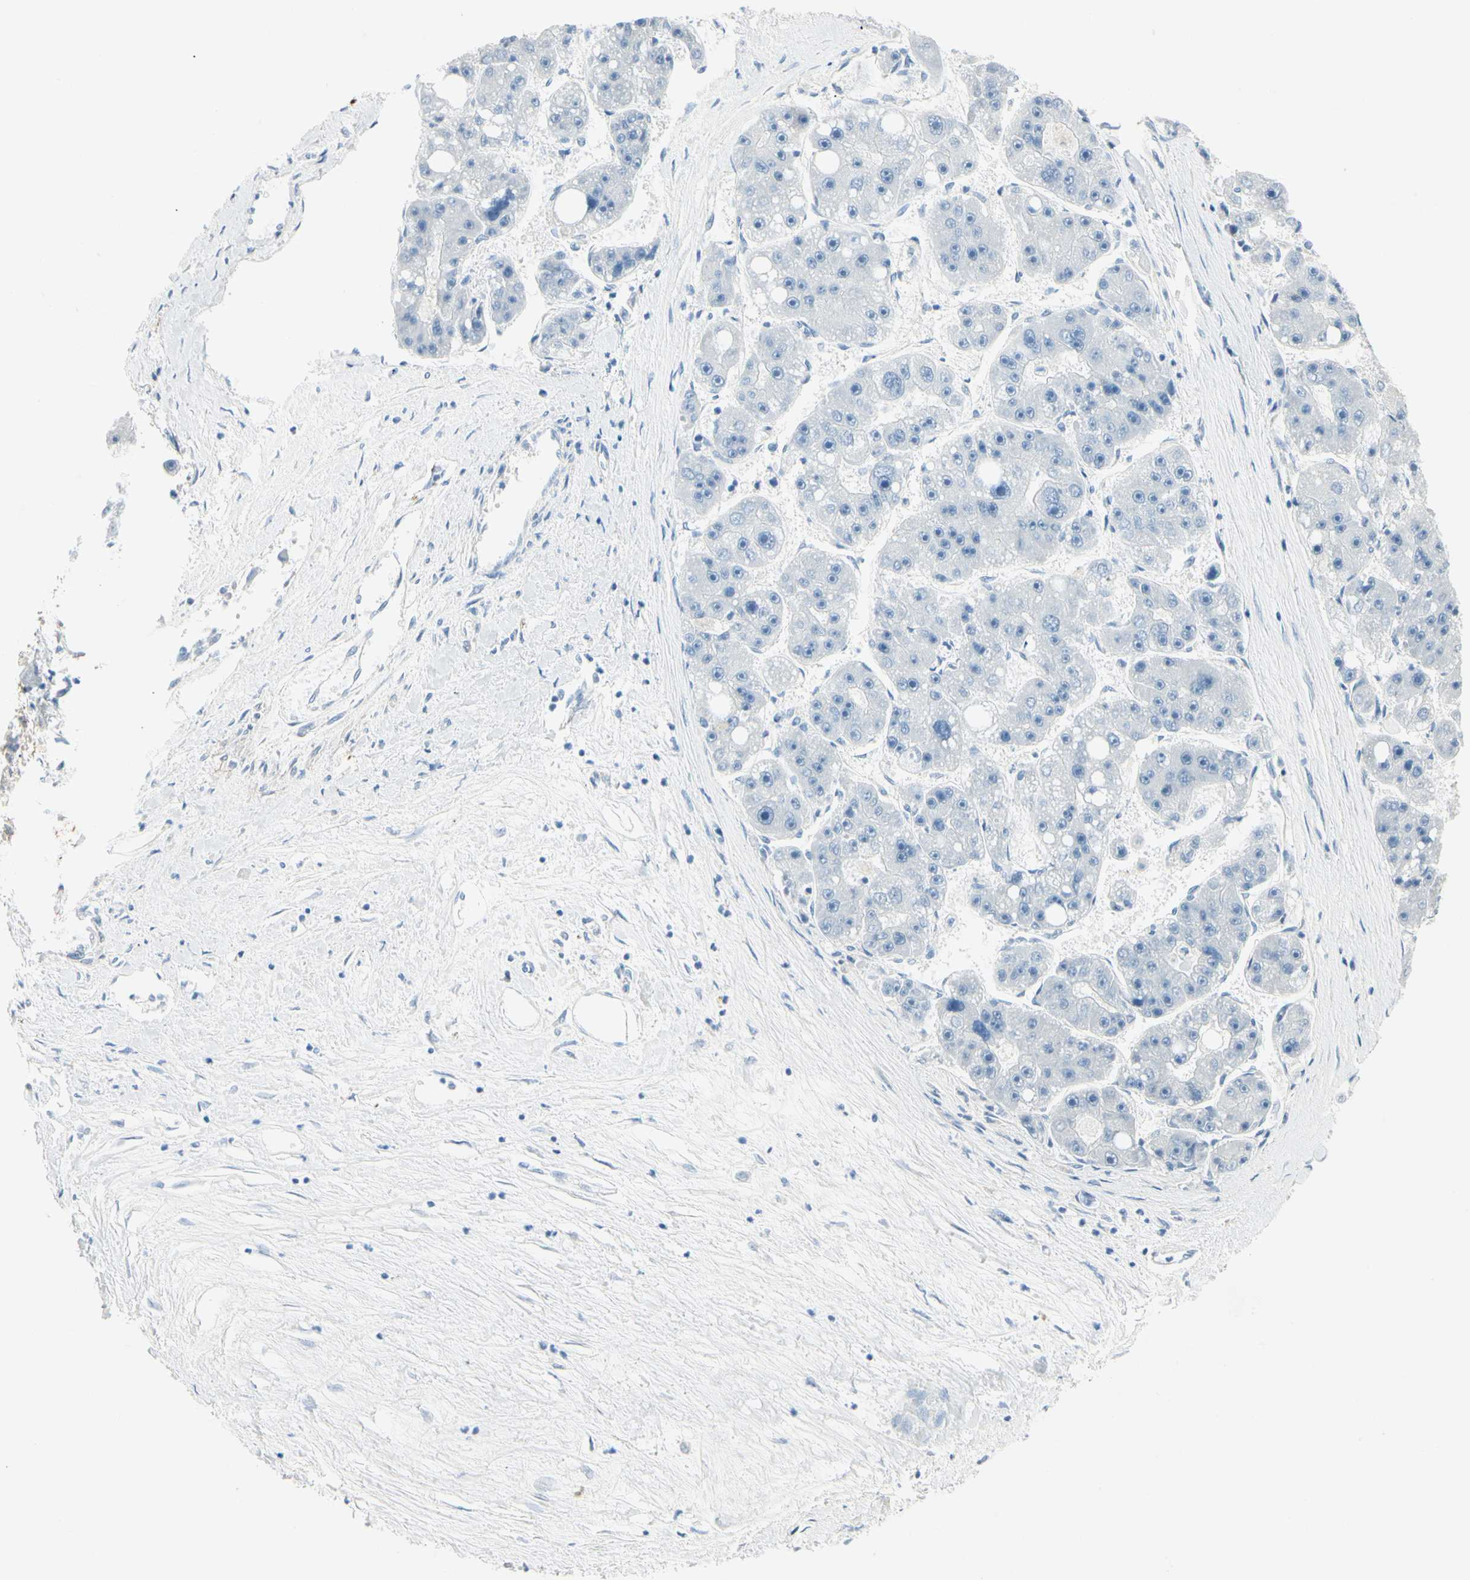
{"staining": {"intensity": "negative", "quantity": "none", "location": "none"}, "tissue": "liver cancer", "cell_type": "Tumor cells", "image_type": "cancer", "snomed": [{"axis": "morphology", "description": "Carcinoma, Hepatocellular, NOS"}, {"axis": "topography", "description": "Liver"}], "caption": "Protein analysis of liver hepatocellular carcinoma demonstrates no significant staining in tumor cells. (Brightfield microscopy of DAB immunohistochemistry (IHC) at high magnification).", "gene": "AMPH", "patient": {"sex": "female", "age": 61}}